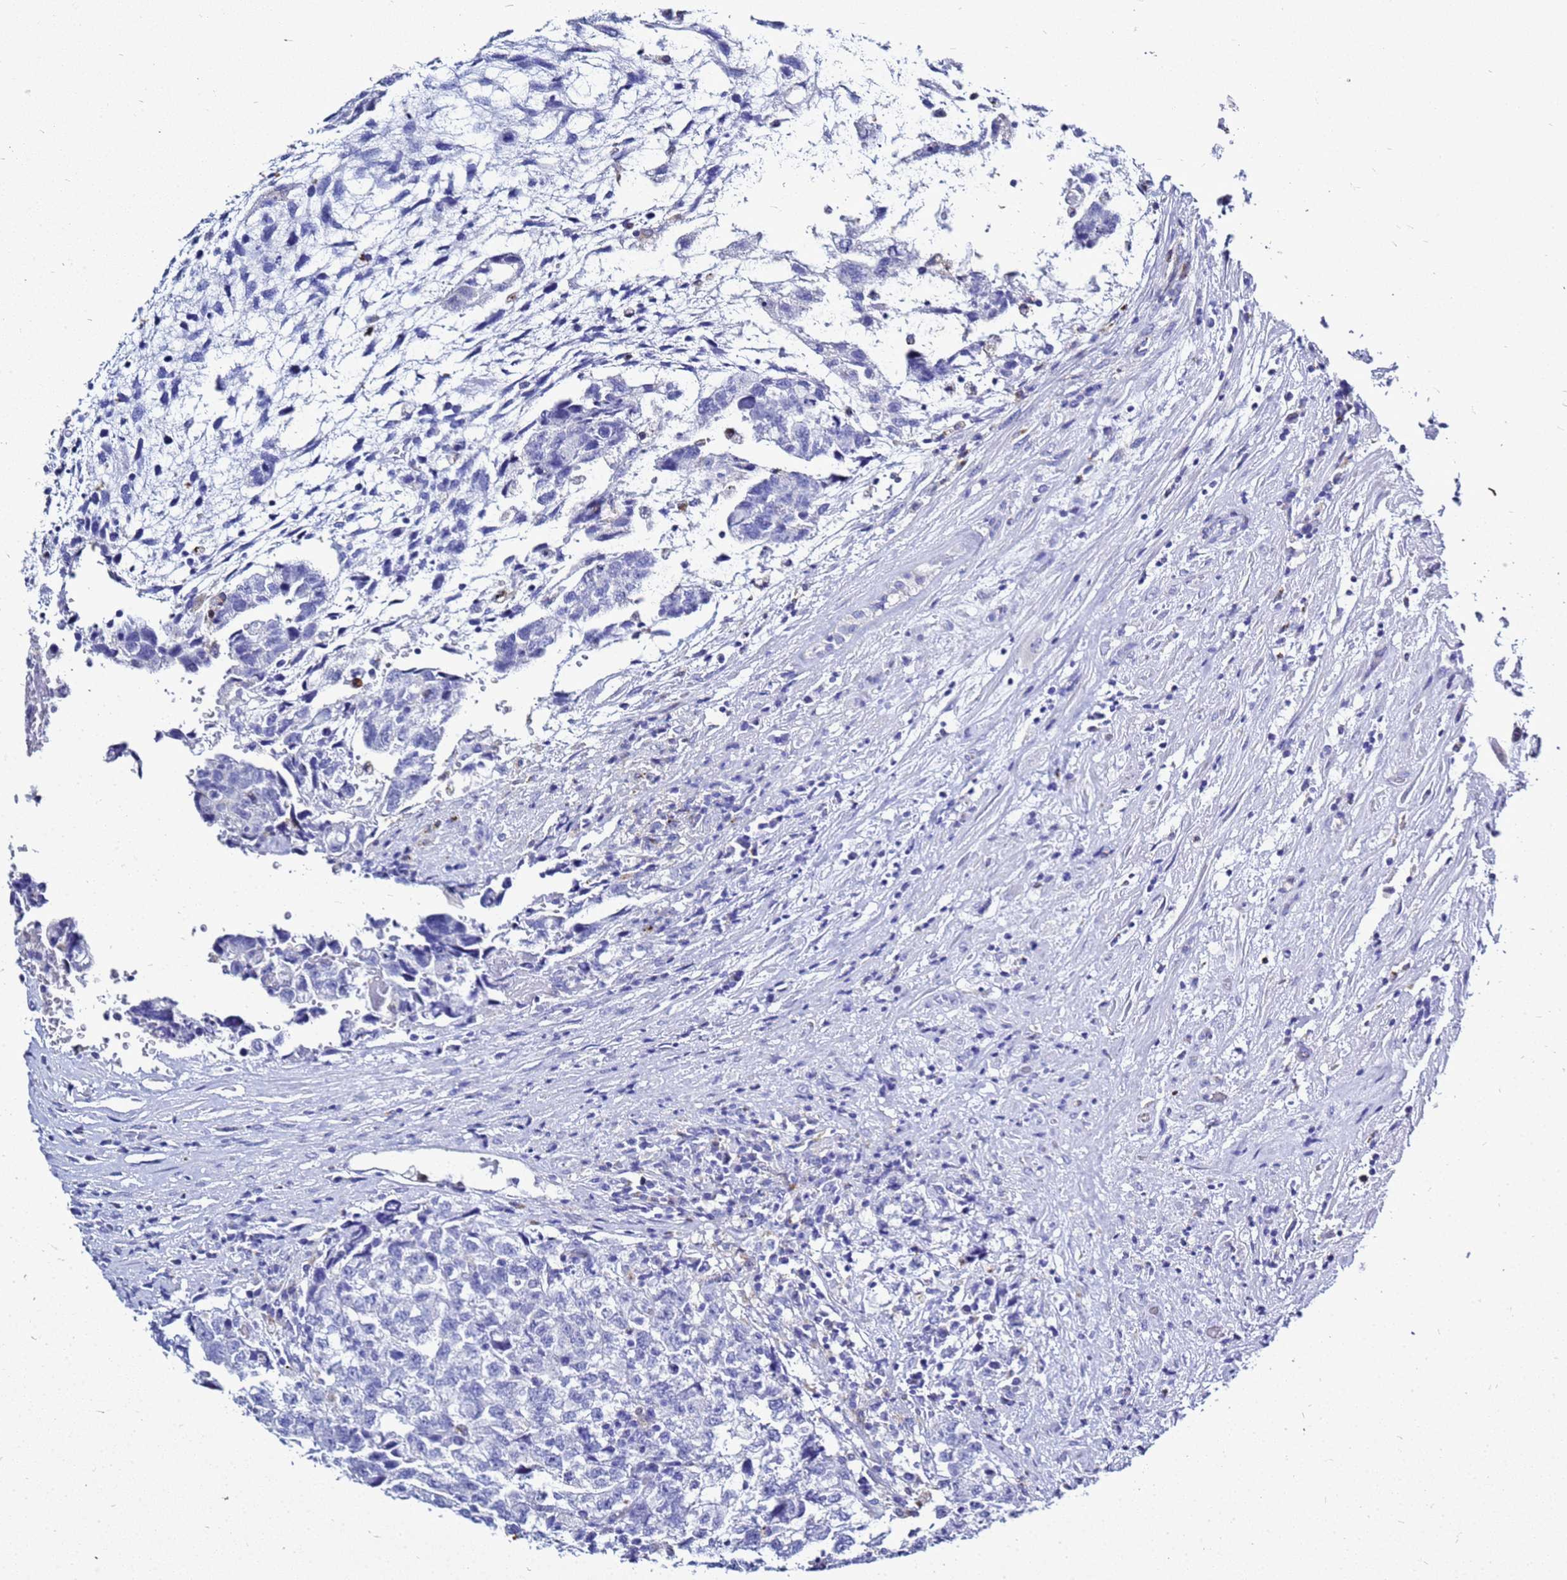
{"staining": {"intensity": "negative", "quantity": "none", "location": "none"}, "tissue": "testis cancer", "cell_type": "Tumor cells", "image_type": "cancer", "snomed": [{"axis": "morphology", "description": "Carcinoma, Embryonal, NOS"}, {"axis": "topography", "description": "Testis"}], "caption": "Tumor cells show no significant positivity in testis cancer (embryonal carcinoma).", "gene": "CSTA", "patient": {"sex": "male", "age": 36}}